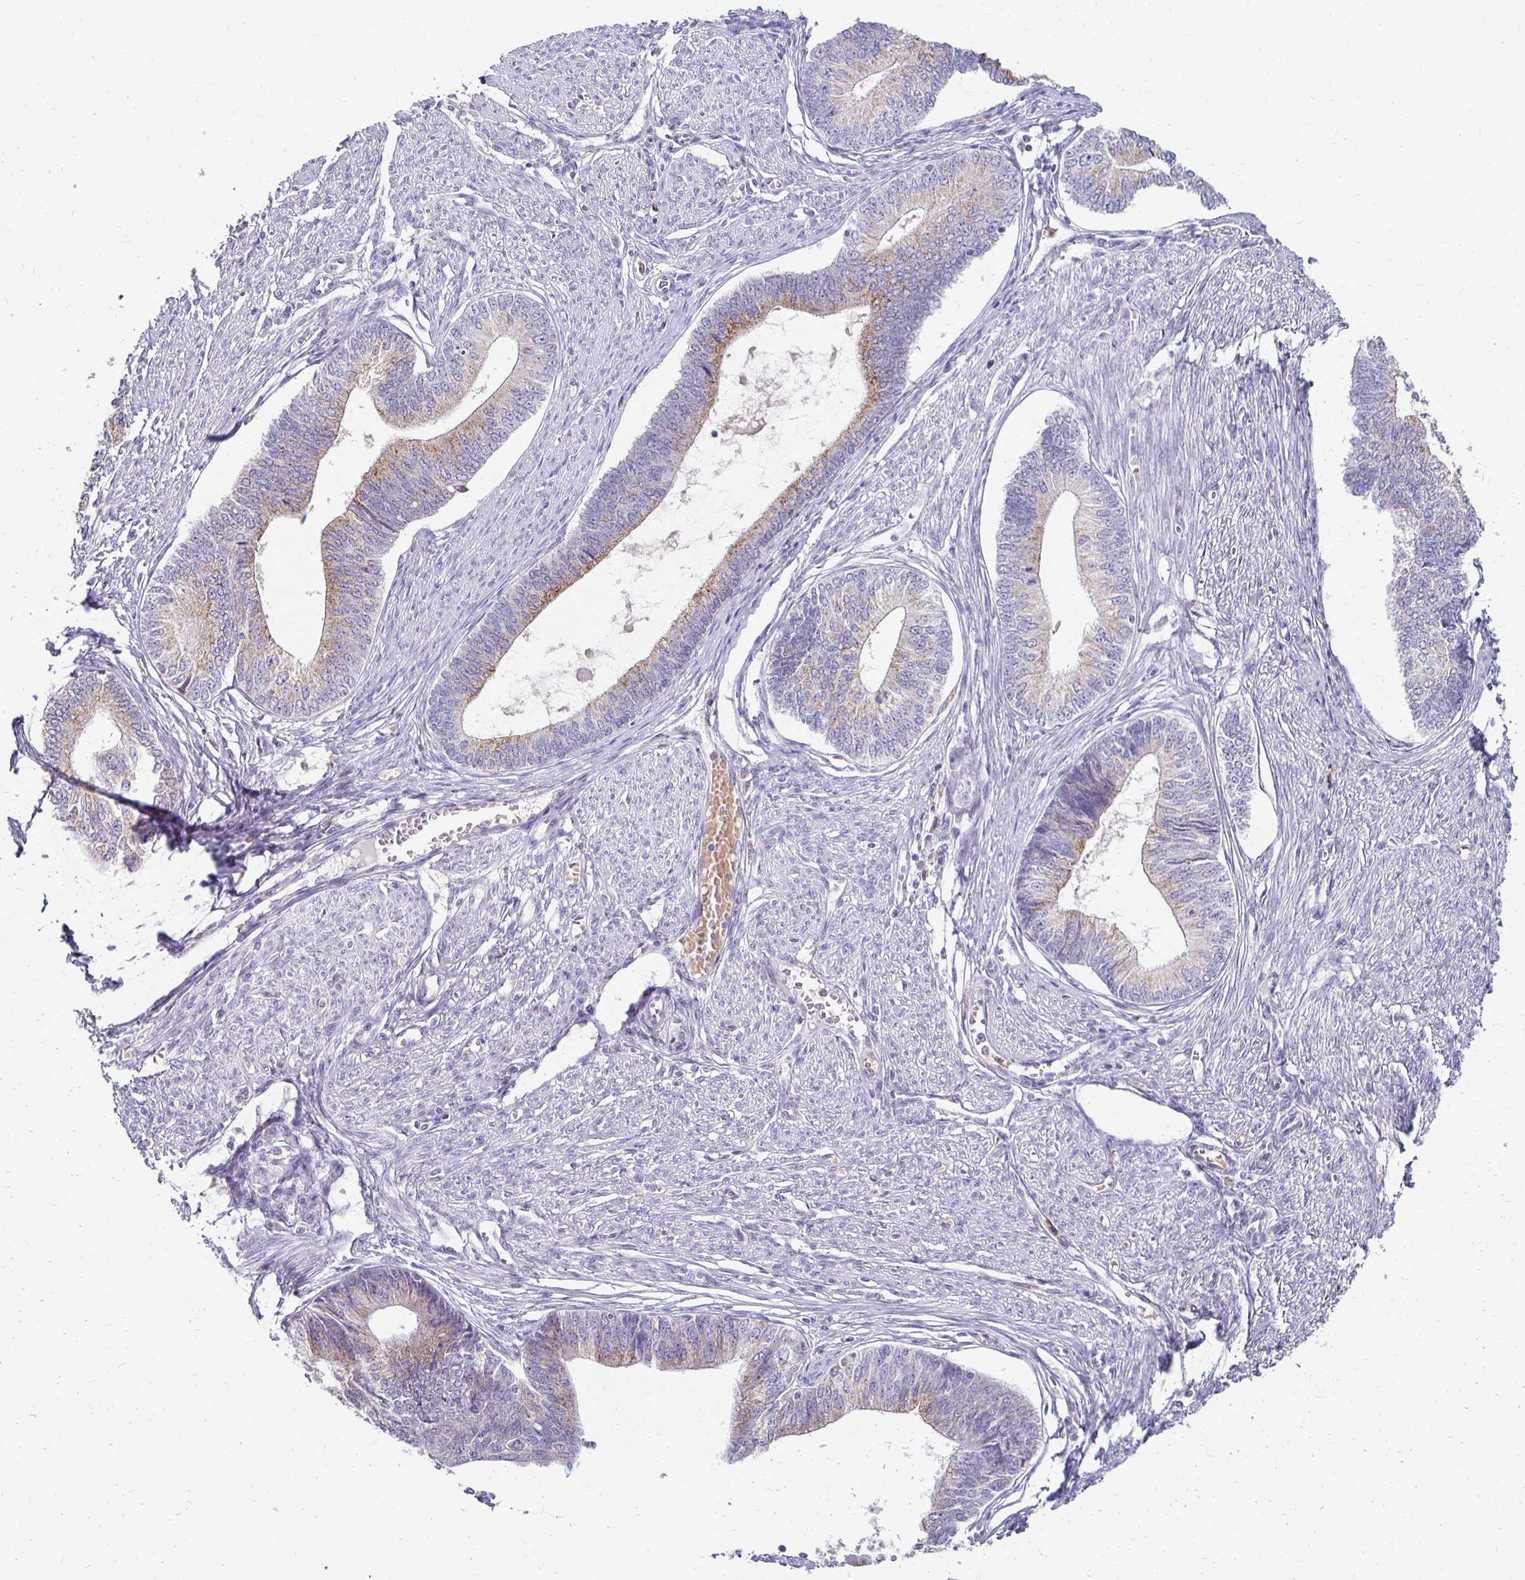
{"staining": {"intensity": "weak", "quantity": "25%-75%", "location": "cytoplasmic/membranous"}, "tissue": "endometrial cancer", "cell_type": "Tumor cells", "image_type": "cancer", "snomed": [{"axis": "morphology", "description": "Adenocarcinoma, NOS"}, {"axis": "topography", "description": "Endometrium"}], "caption": "Weak cytoplasmic/membranous expression for a protein is seen in approximately 25%-75% of tumor cells of endometrial cancer (adenocarcinoma) using immunohistochemistry (IHC).", "gene": "GK2", "patient": {"sex": "female", "age": 68}}